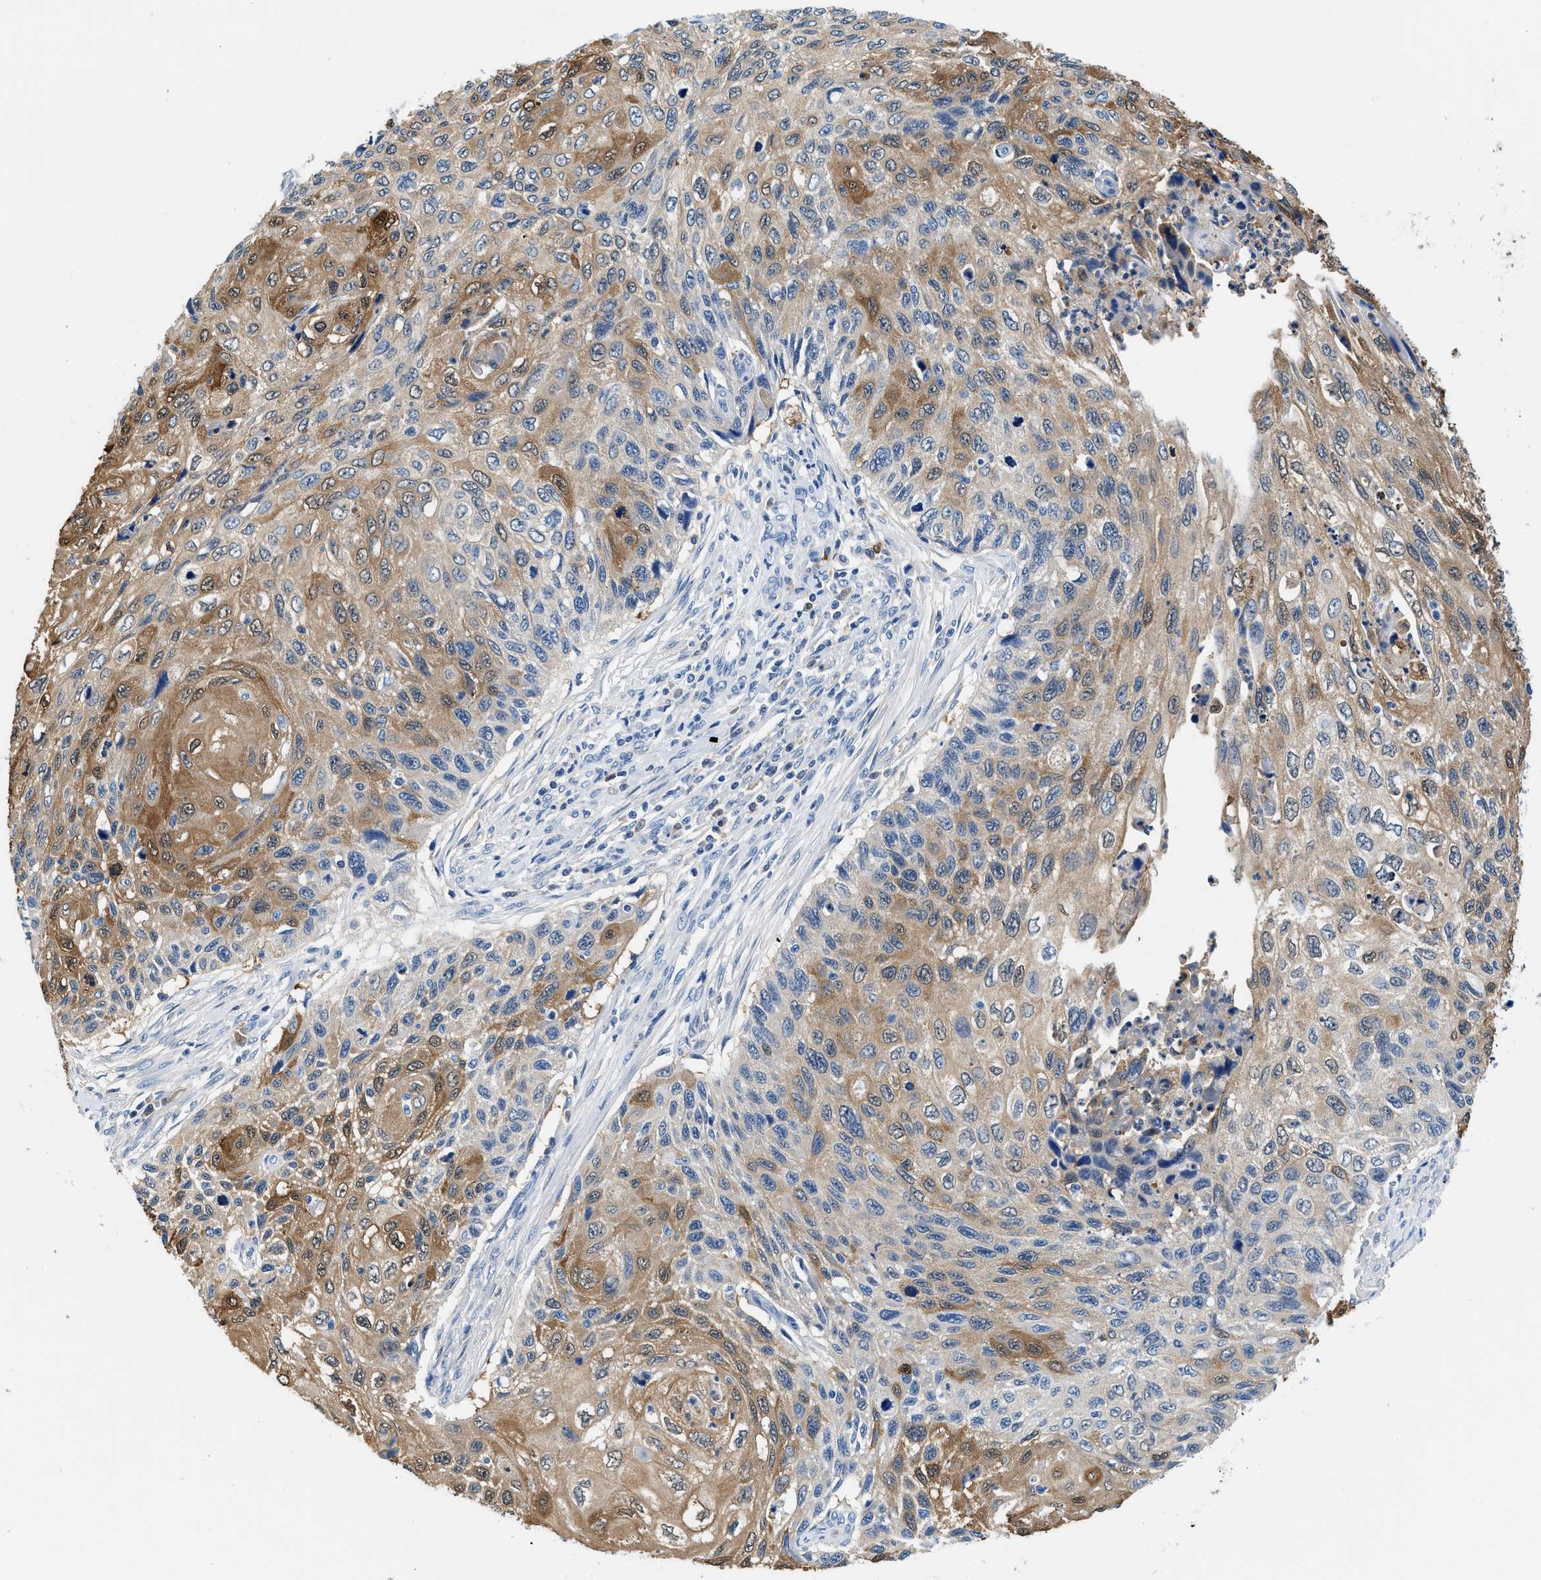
{"staining": {"intensity": "moderate", "quantity": "25%-75%", "location": "cytoplasmic/membranous"}, "tissue": "cervical cancer", "cell_type": "Tumor cells", "image_type": "cancer", "snomed": [{"axis": "morphology", "description": "Squamous cell carcinoma, NOS"}, {"axis": "topography", "description": "Cervix"}], "caption": "Moderate cytoplasmic/membranous positivity is identified in approximately 25%-75% of tumor cells in cervical squamous cell carcinoma.", "gene": "FADS6", "patient": {"sex": "female", "age": 70}}